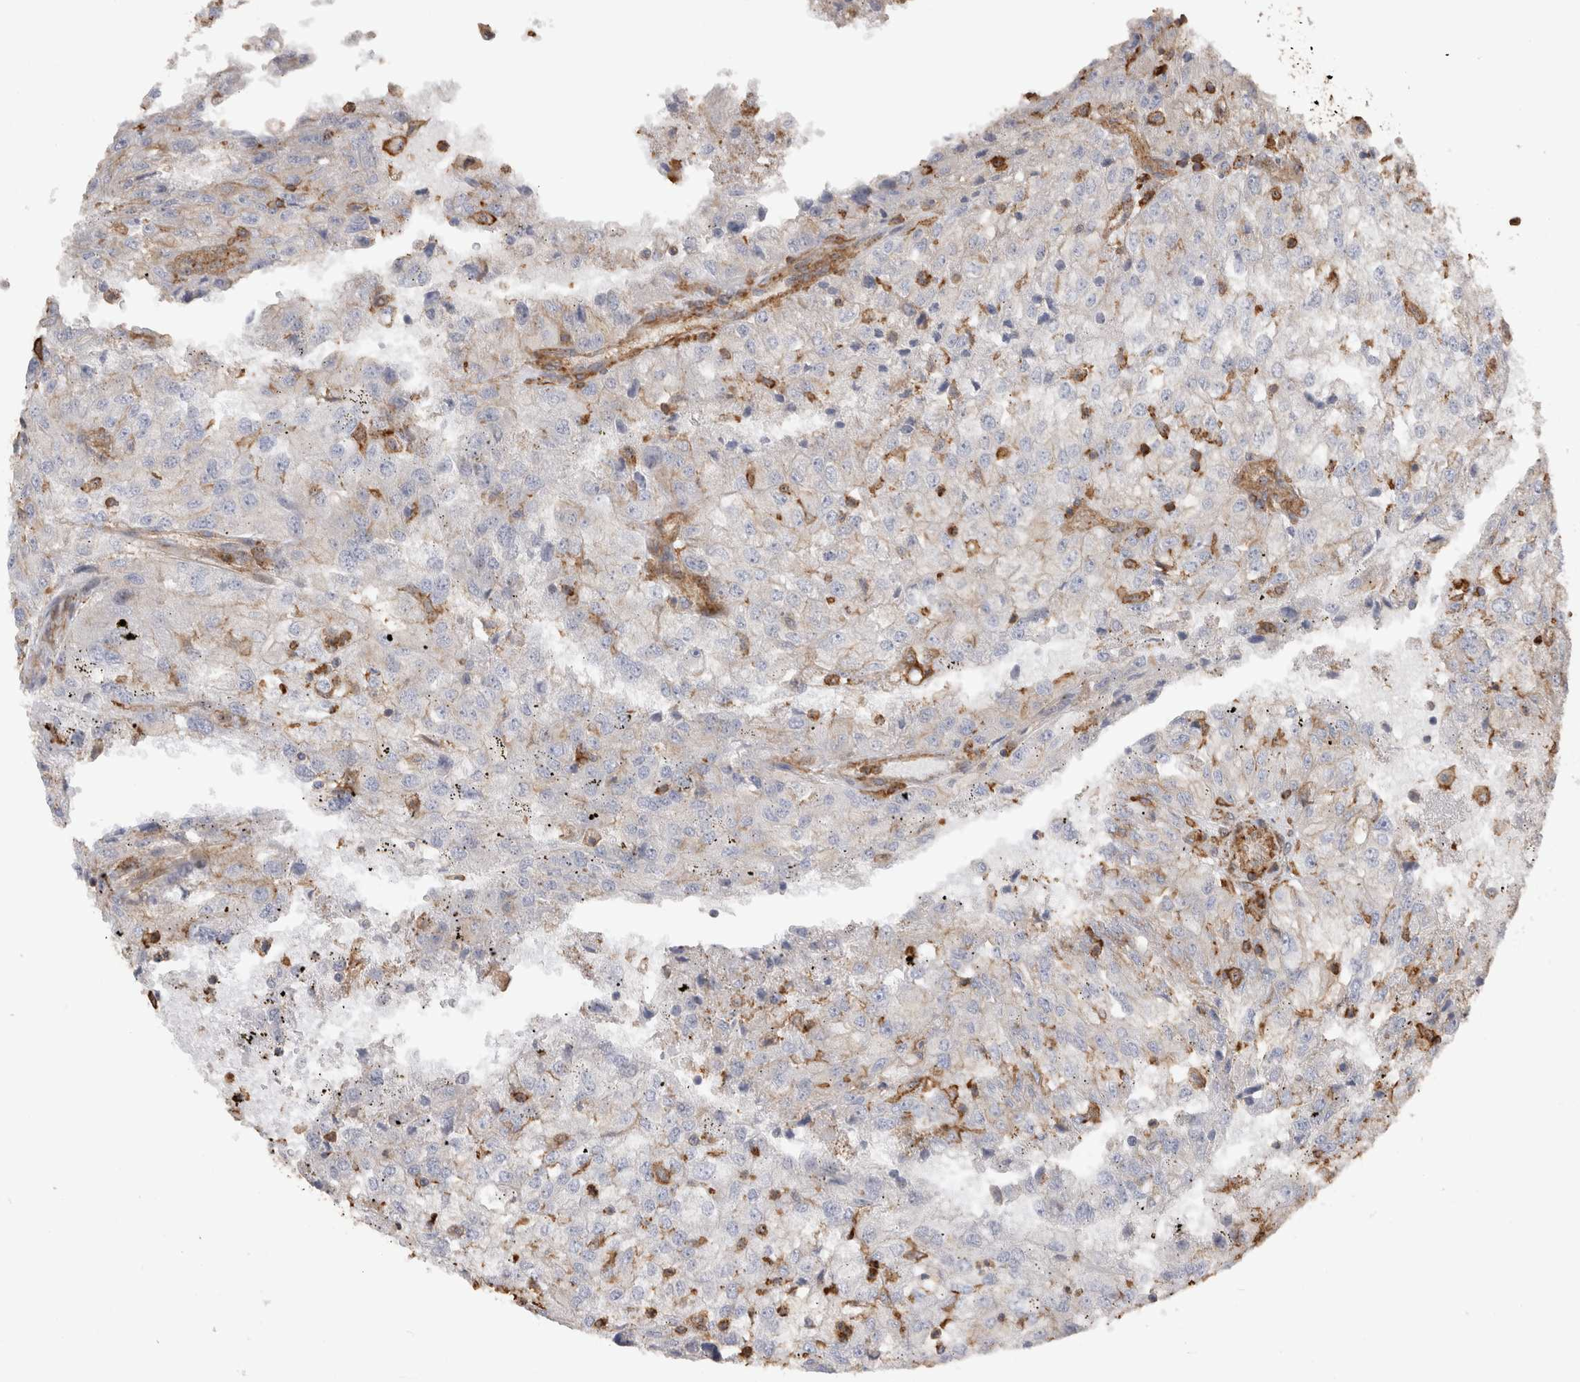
{"staining": {"intensity": "negative", "quantity": "none", "location": "none"}, "tissue": "renal cancer", "cell_type": "Tumor cells", "image_type": "cancer", "snomed": [{"axis": "morphology", "description": "Adenocarcinoma, NOS"}, {"axis": "topography", "description": "Kidney"}], "caption": "Human renal adenocarcinoma stained for a protein using IHC shows no staining in tumor cells.", "gene": "GPER1", "patient": {"sex": "female", "age": 54}}